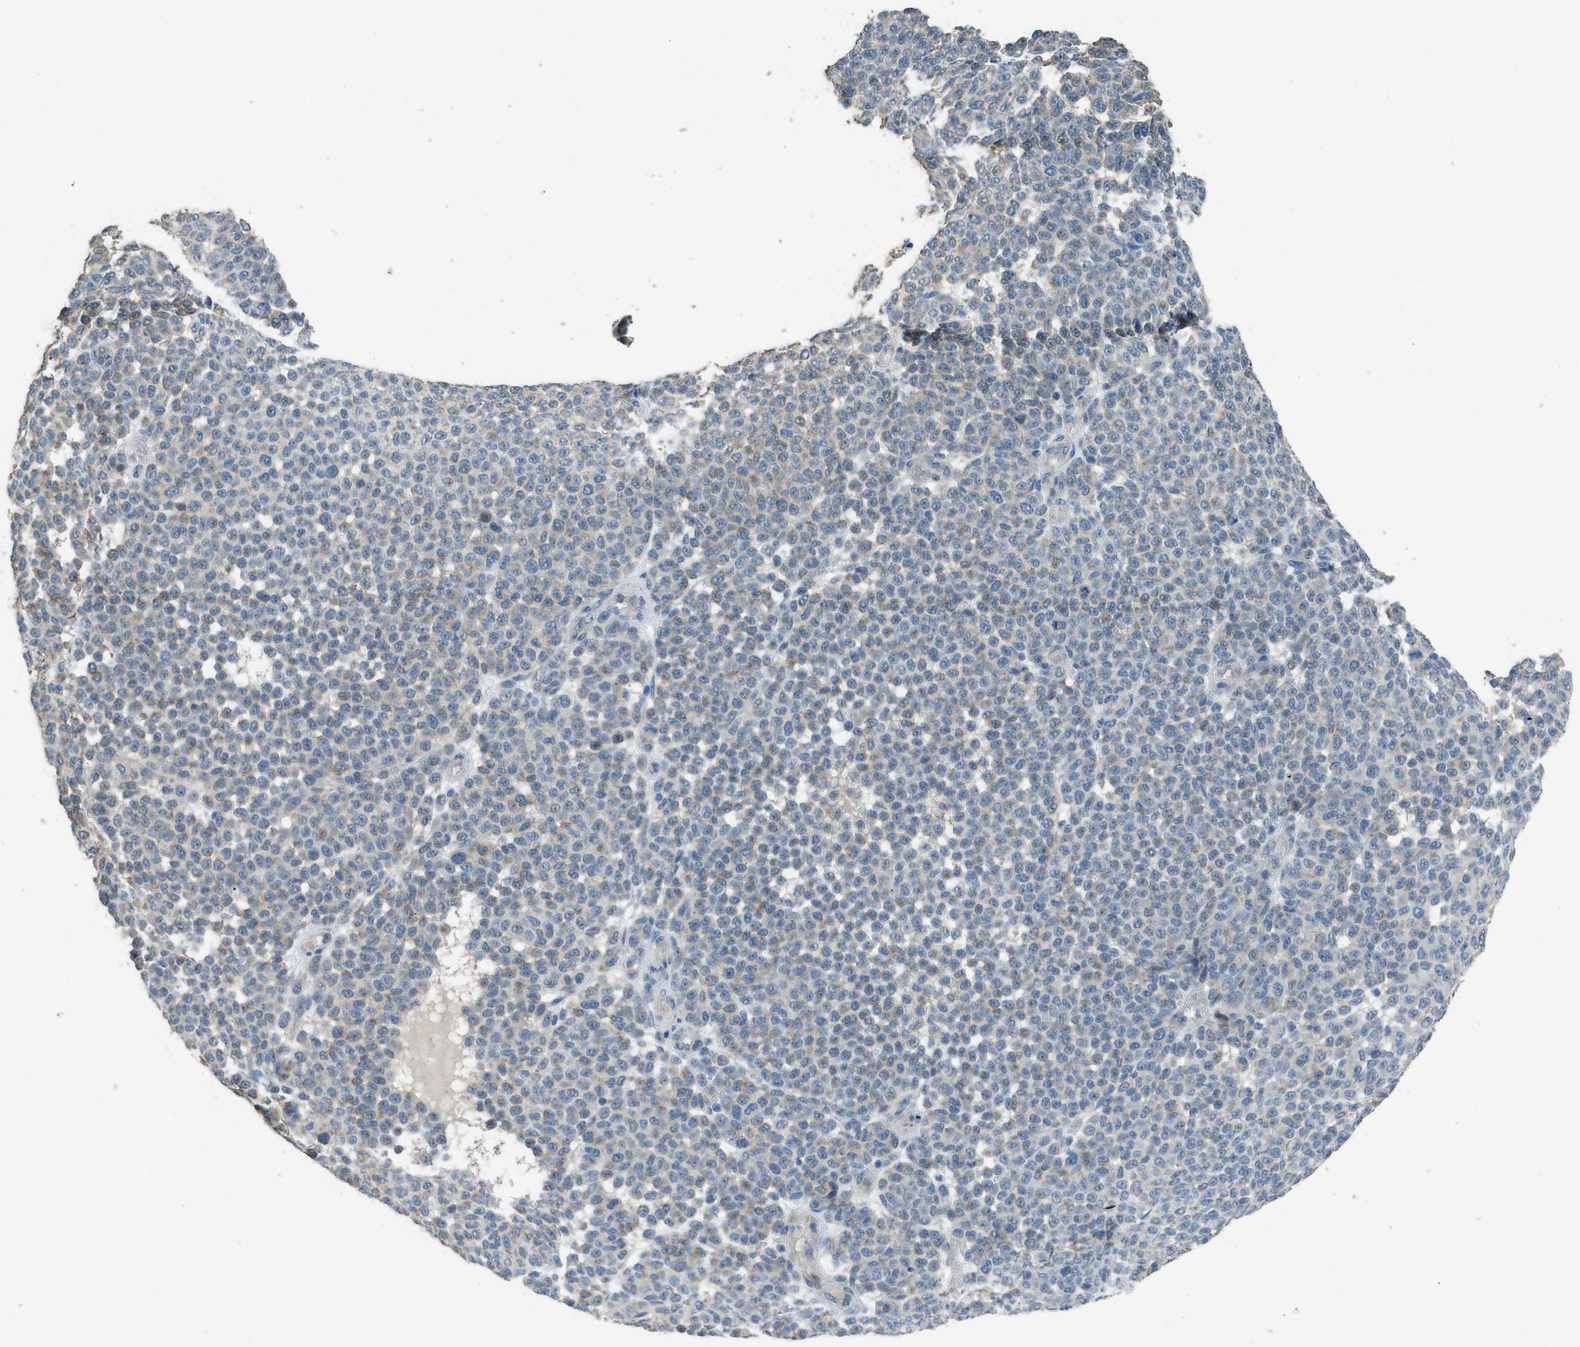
{"staining": {"intensity": "weak", "quantity": "25%-75%", "location": "cytoplasmic/membranous"}, "tissue": "melanoma", "cell_type": "Tumor cells", "image_type": "cancer", "snomed": [{"axis": "morphology", "description": "Malignant melanoma, NOS"}, {"axis": "topography", "description": "Skin"}], "caption": "Immunohistochemical staining of melanoma displays low levels of weak cytoplasmic/membranous protein positivity in approximately 25%-75% of tumor cells.", "gene": "TIMD4", "patient": {"sex": "male", "age": 59}}